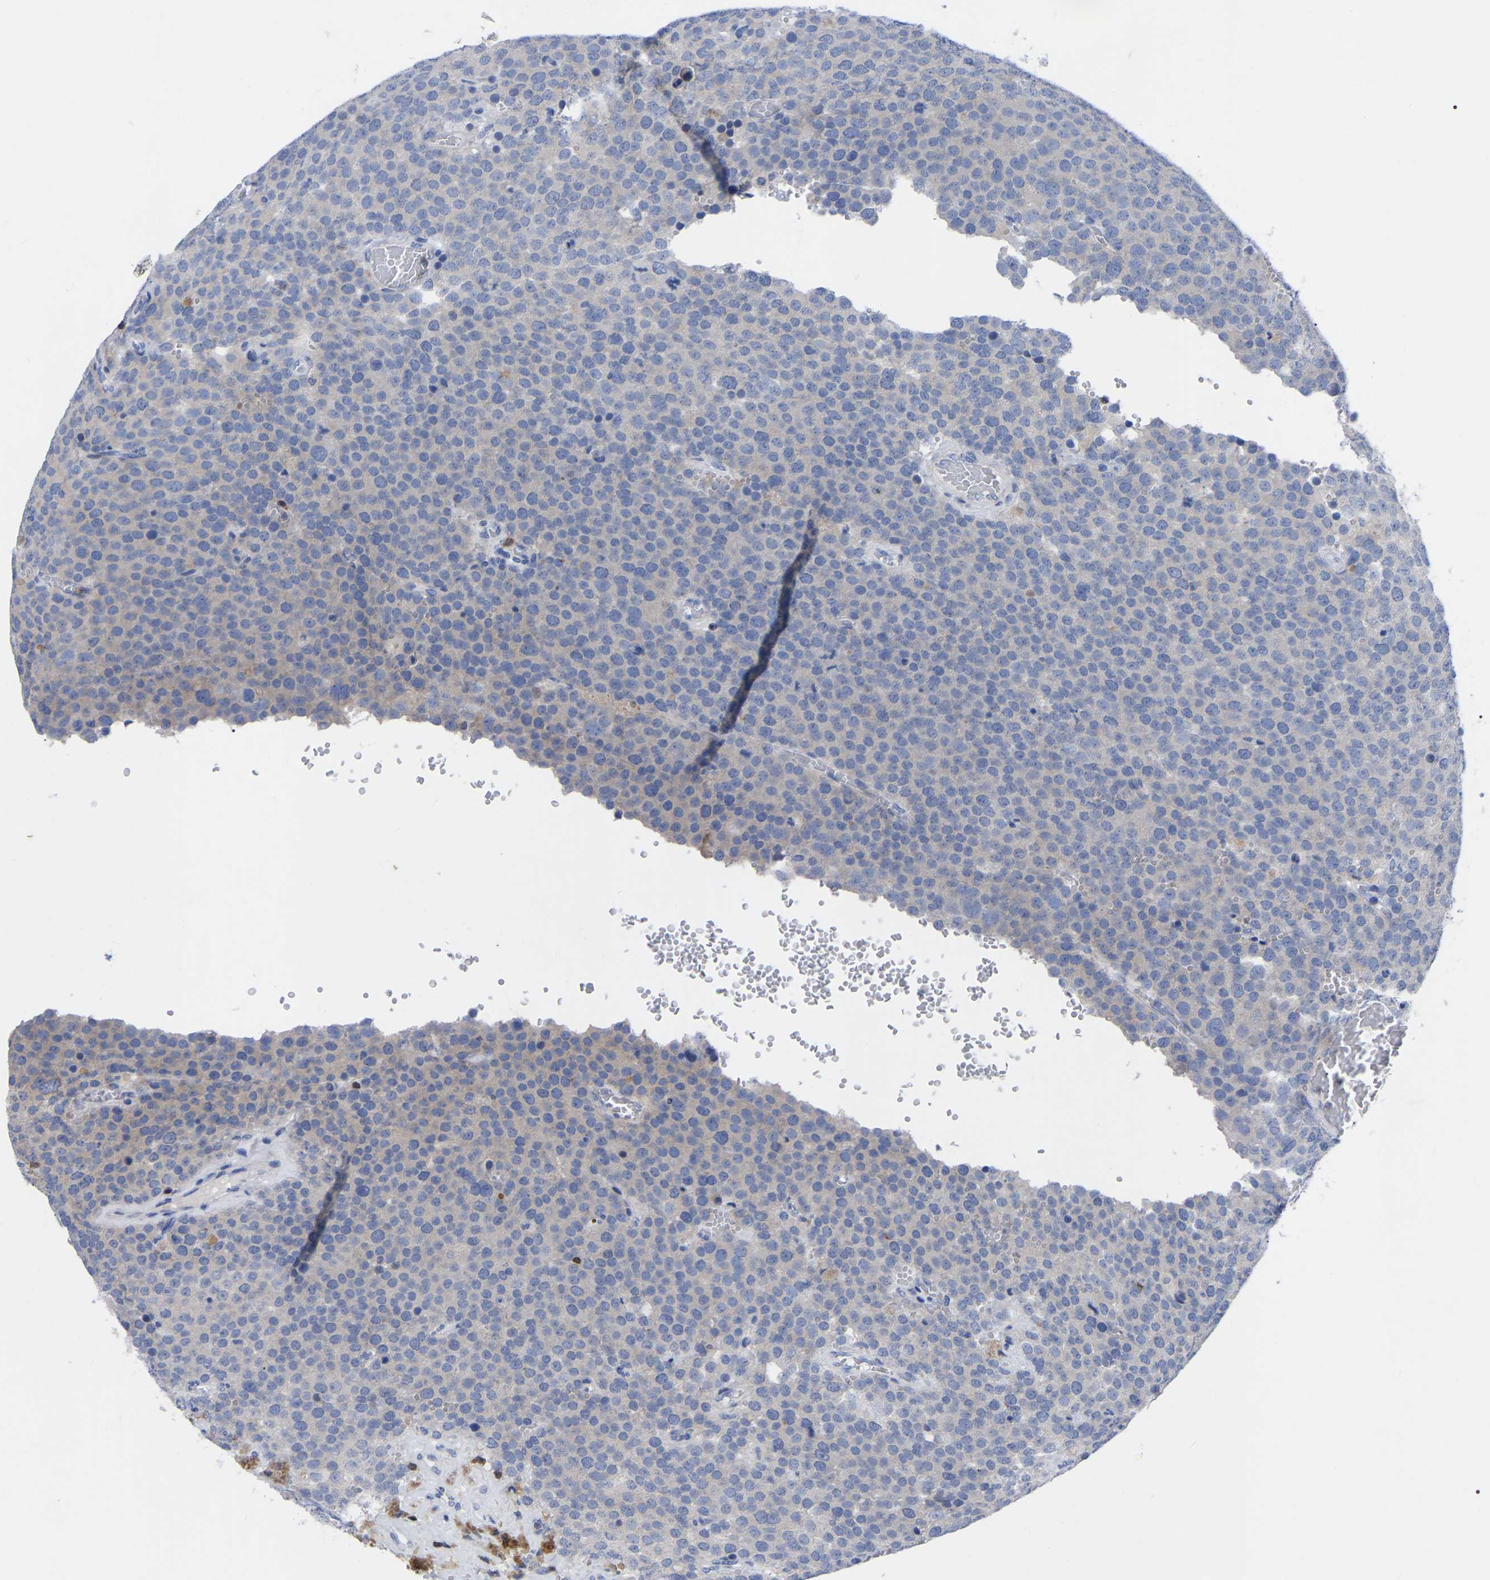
{"staining": {"intensity": "negative", "quantity": "none", "location": "none"}, "tissue": "testis cancer", "cell_type": "Tumor cells", "image_type": "cancer", "snomed": [{"axis": "morphology", "description": "Normal tissue, NOS"}, {"axis": "morphology", "description": "Seminoma, NOS"}, {"axis": "topography", "description": "Testis"}], "caption": "Protein analysis of testis seminoma demonstrates no significant positivity in tumor cells.", "gene": "PTPN7", "patient": {"sex": "male", "age": 71}}